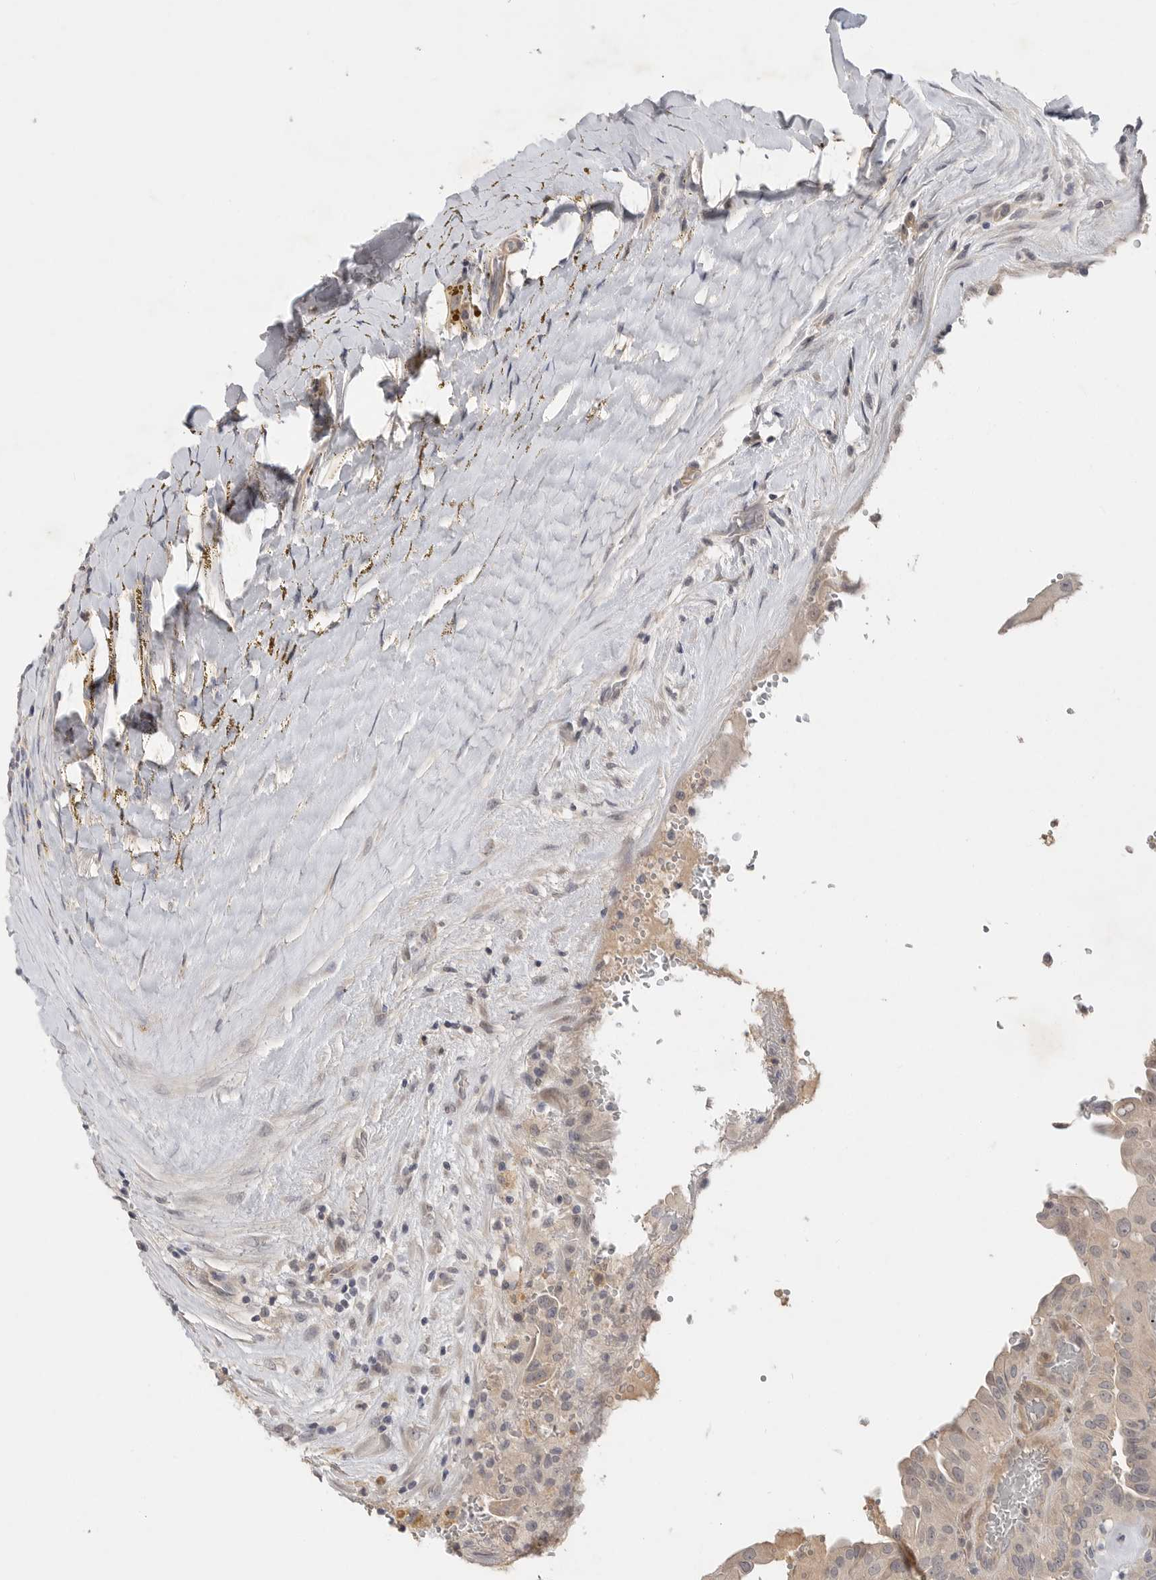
{"staining": {"intensity": "weak", "quantity": "<25%", "location": "cytoplasmic/membranous"}, "tissue": "thyroid cancer", "cell_type": "Tumor cells", "image_type": "cancer", "snomed": [{"axis": "morphology", "description": "Papillary adenocarcinoma, NOS"}, {"axis": "topography", "description": "Thyroid gland"}], "caption": "IHC of thyroid cancer (papillary adenocarcinoma) shows no positivity in tumor cells.", "gene": "ITGAD", "patient": {"sex": "male", "age": 77}}